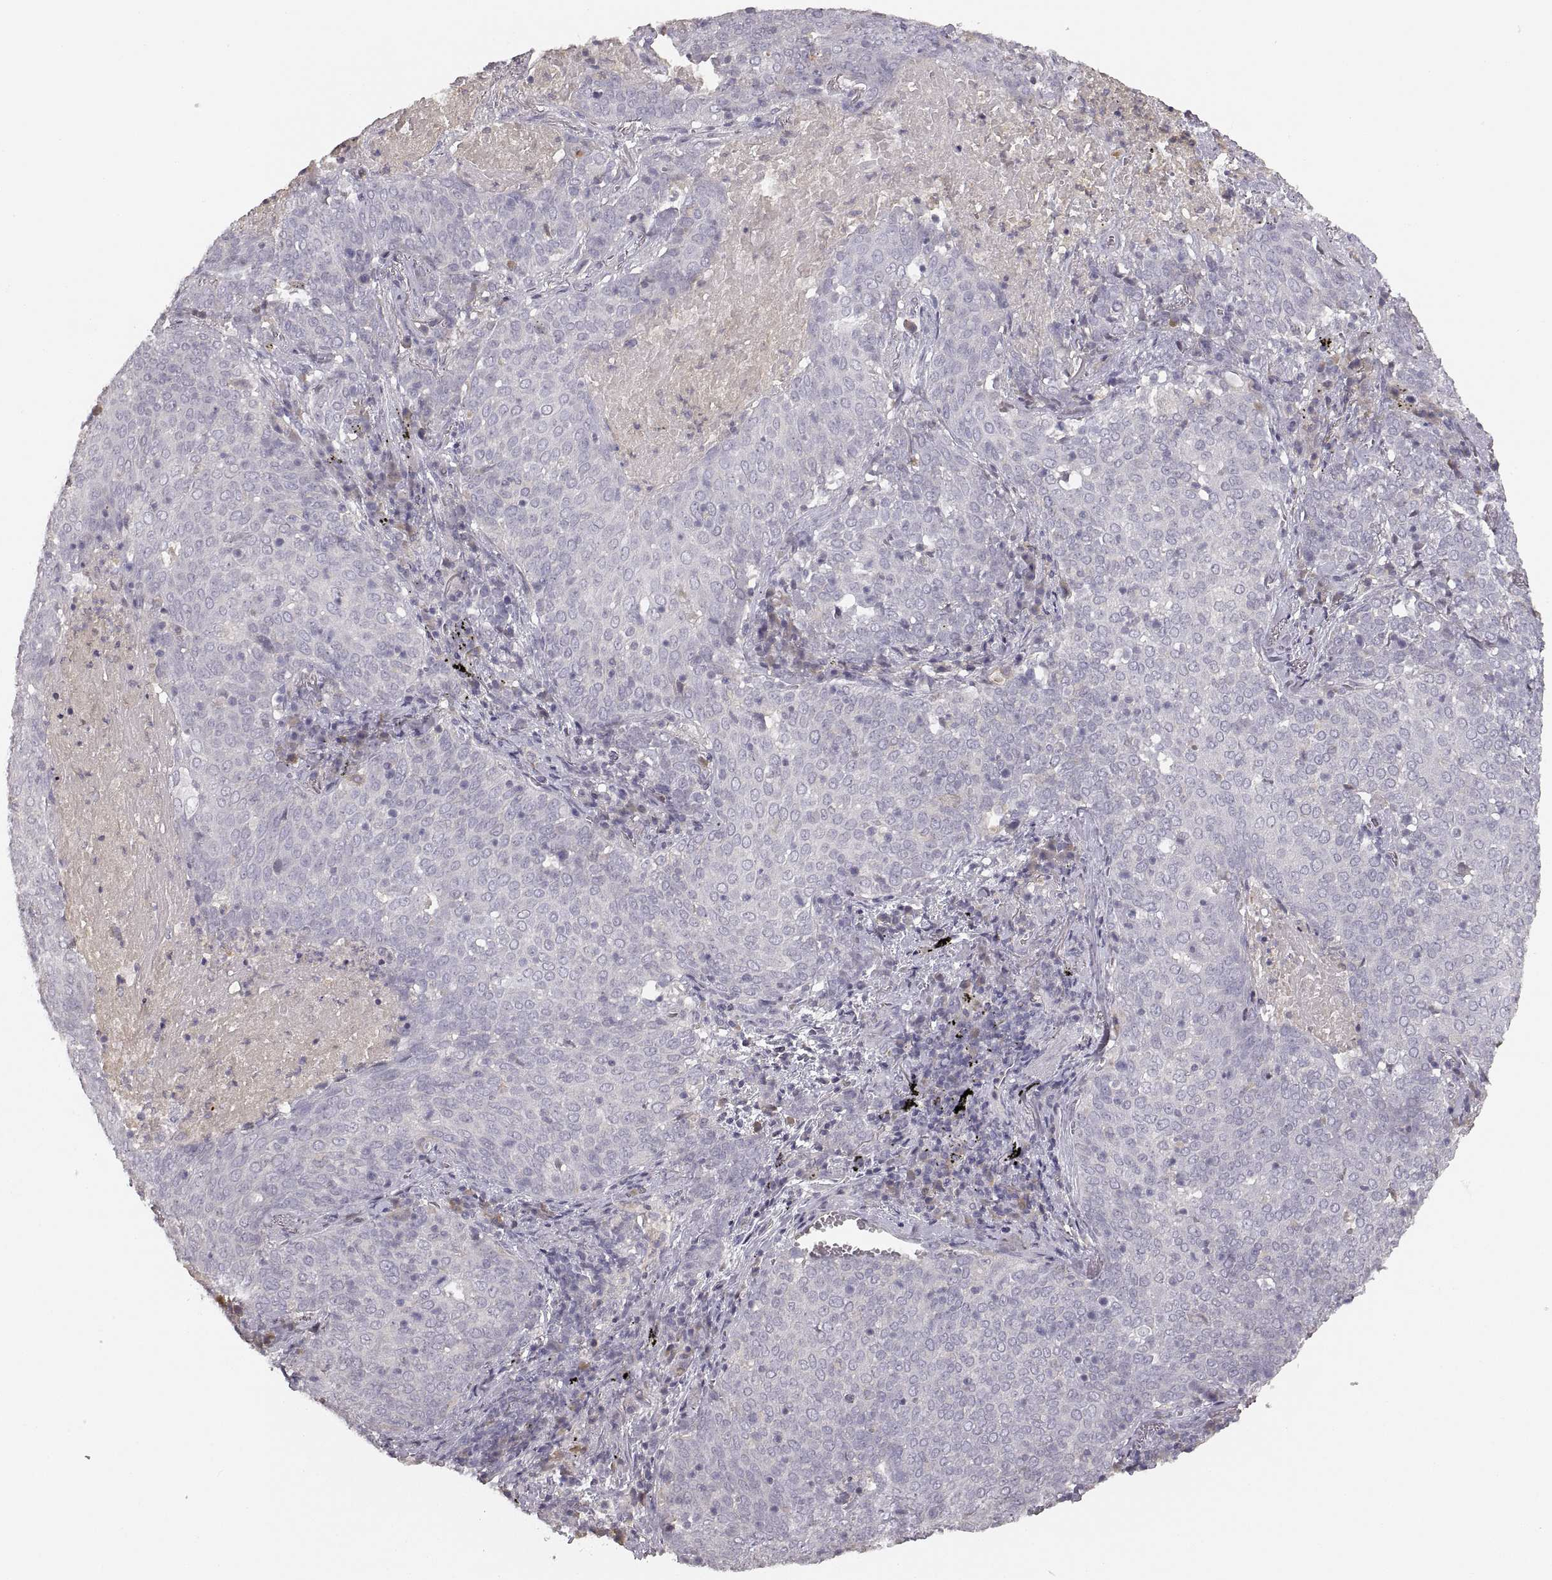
{"staining": {"intensity": "negative", "quantity": "none", "location": "none"}, "tissue": "lung cancer", "cell_type": "Tumor cells", "image_type": "cancer", "snomed": [{"axis": "morphology", "description": "Squamous cell carcinoma, NOS"}, {"axis": "topography", "description": "Lung"}], "caption": "A photomicrograph of lung squamous cell carcinoma stained for a protein displays no brown staining in tumor cells.", "gene": "RUNDC3A", "patient": {"sex": "male", "age": 82}}